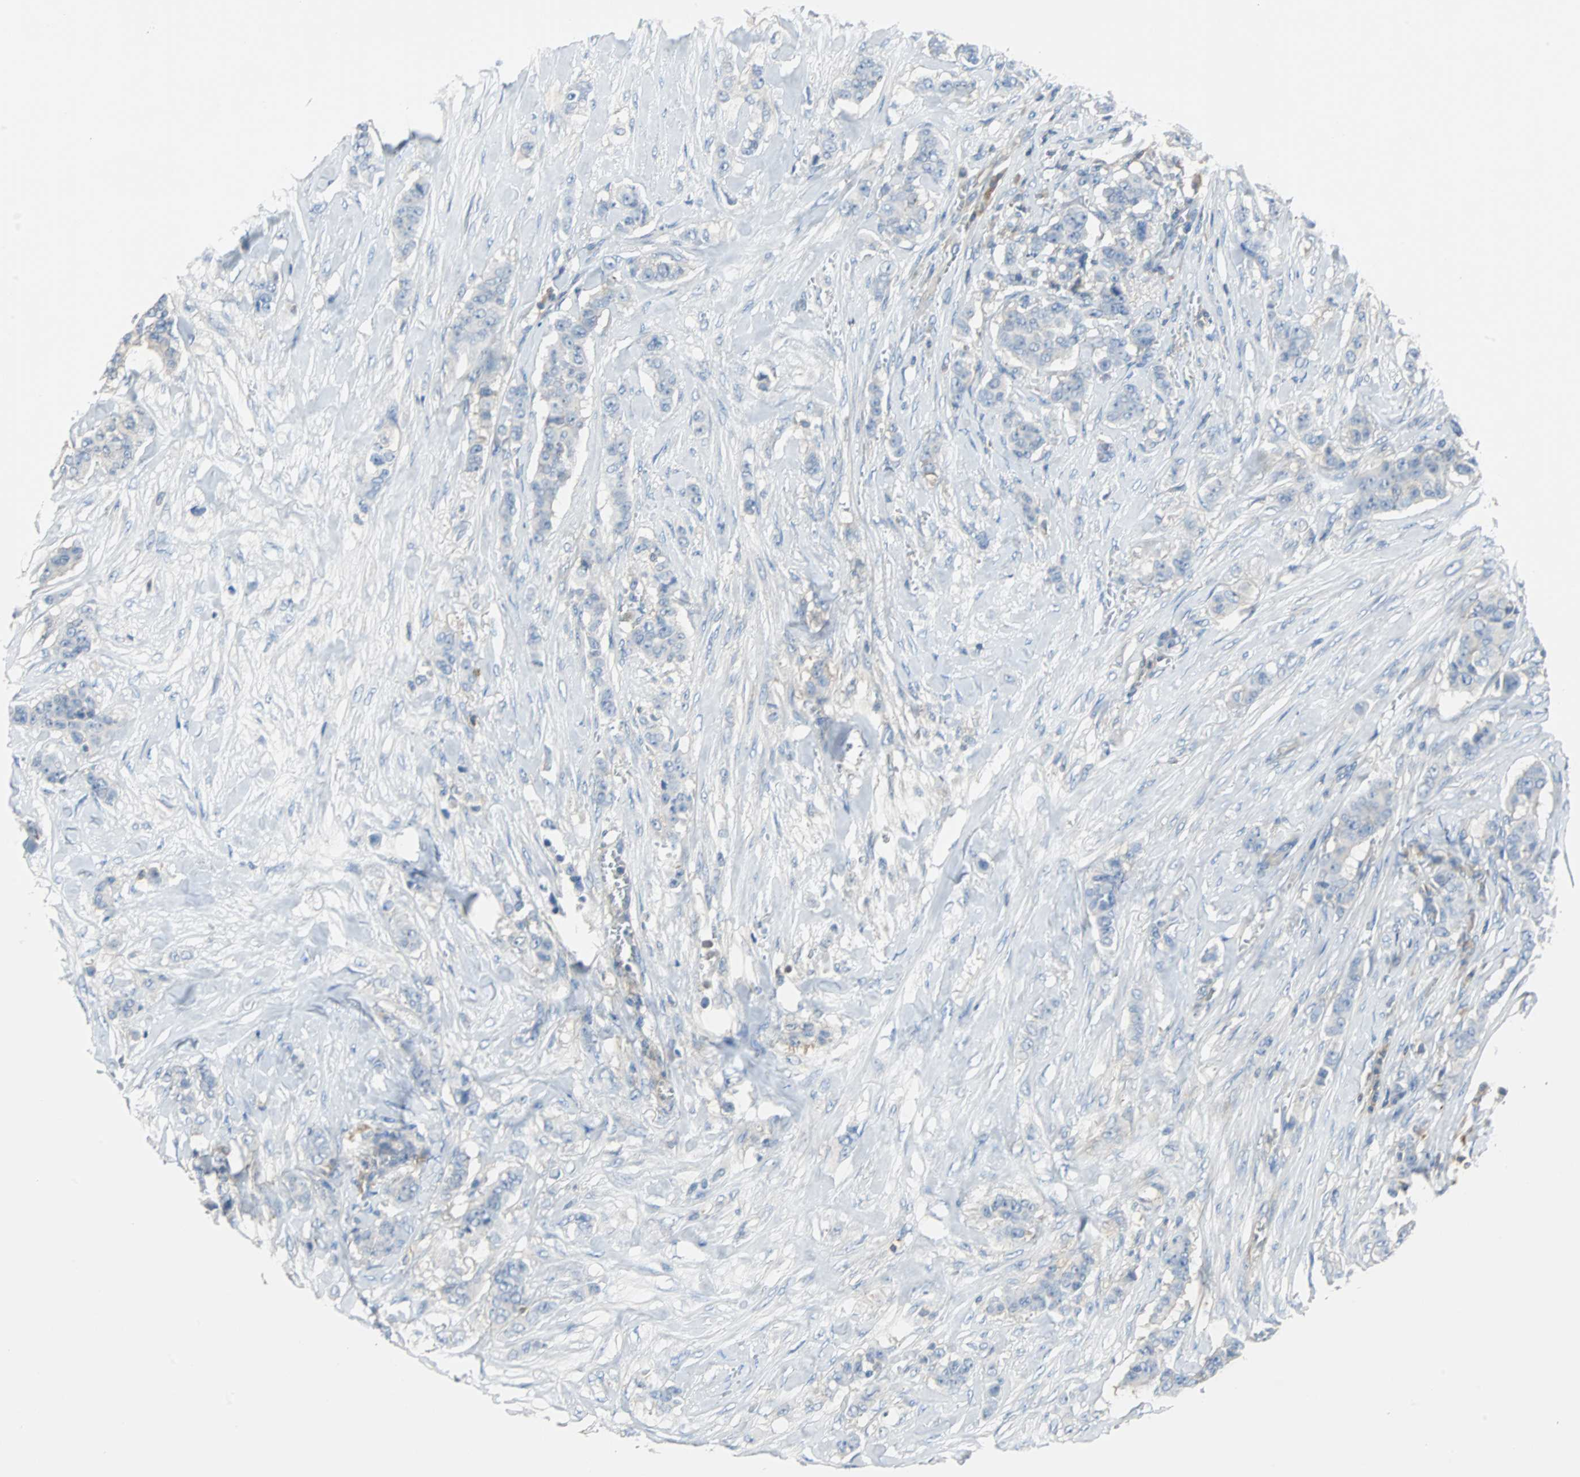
{"staining": {"intensity": "negative", "quantity": "none", "location": "none"}, "tissue": "breast cancer", "cell_type": "Tumor cells", "image_type": "cancer", "snomed": [{"axis": "morphology", "description": "Duct carcinoma"}, {"axis": "topography", "description": "Breast"}], "caption": "Tumor cells are negative for protein expression in human breast cancer. (Stains: DAB IHC with hematoxylin counter stain, Microscopy: brightfield microscopy at high magnification).", "gene": "TSC22D4", "patient": {"sex": "female", "age": 40}}